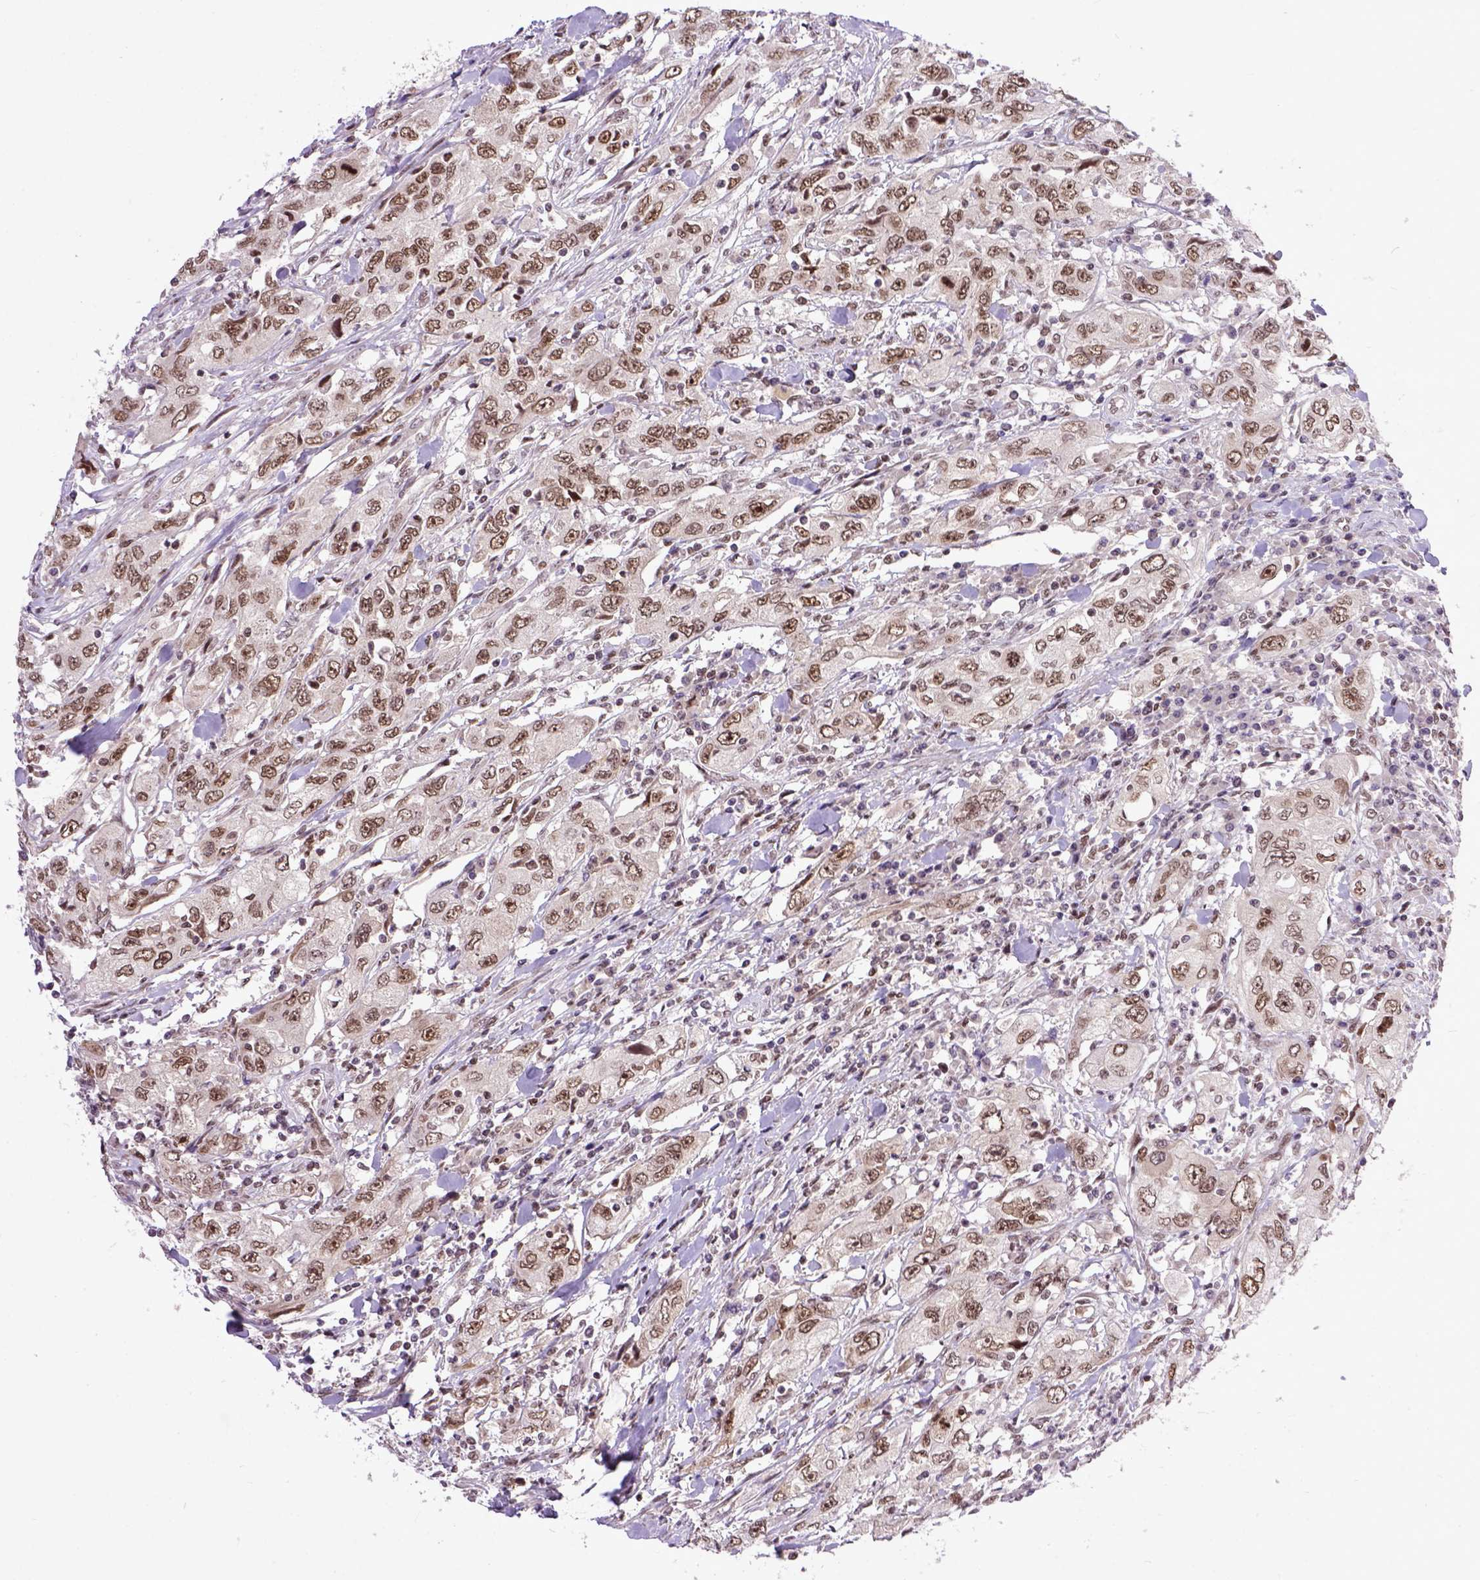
{"staining": {"intensity": "moderate", "quantity": ">75%", "location": "nuclear"}, "tissue": "urothelial cancer", "cell_type": "Tumor cells", "image_type": "cancer", "snomed": [{"axis": "morphology", "description": "Urothelial carcinoma, High grade"}, {"axis": "topography", "description": "Urinary bladder"}], "caption": "Immunohistochemical staining of urothelial carcinoma (high-grade) exhibits medium levels of moderate nuclear protein positivity in about >75% of tumor cells. Immunohistochemistry (ihc) stains the protein in brown and the nuclei are stained blue.", "gene": "RCC2", "patient": {"sex": "male", "age": 76}}